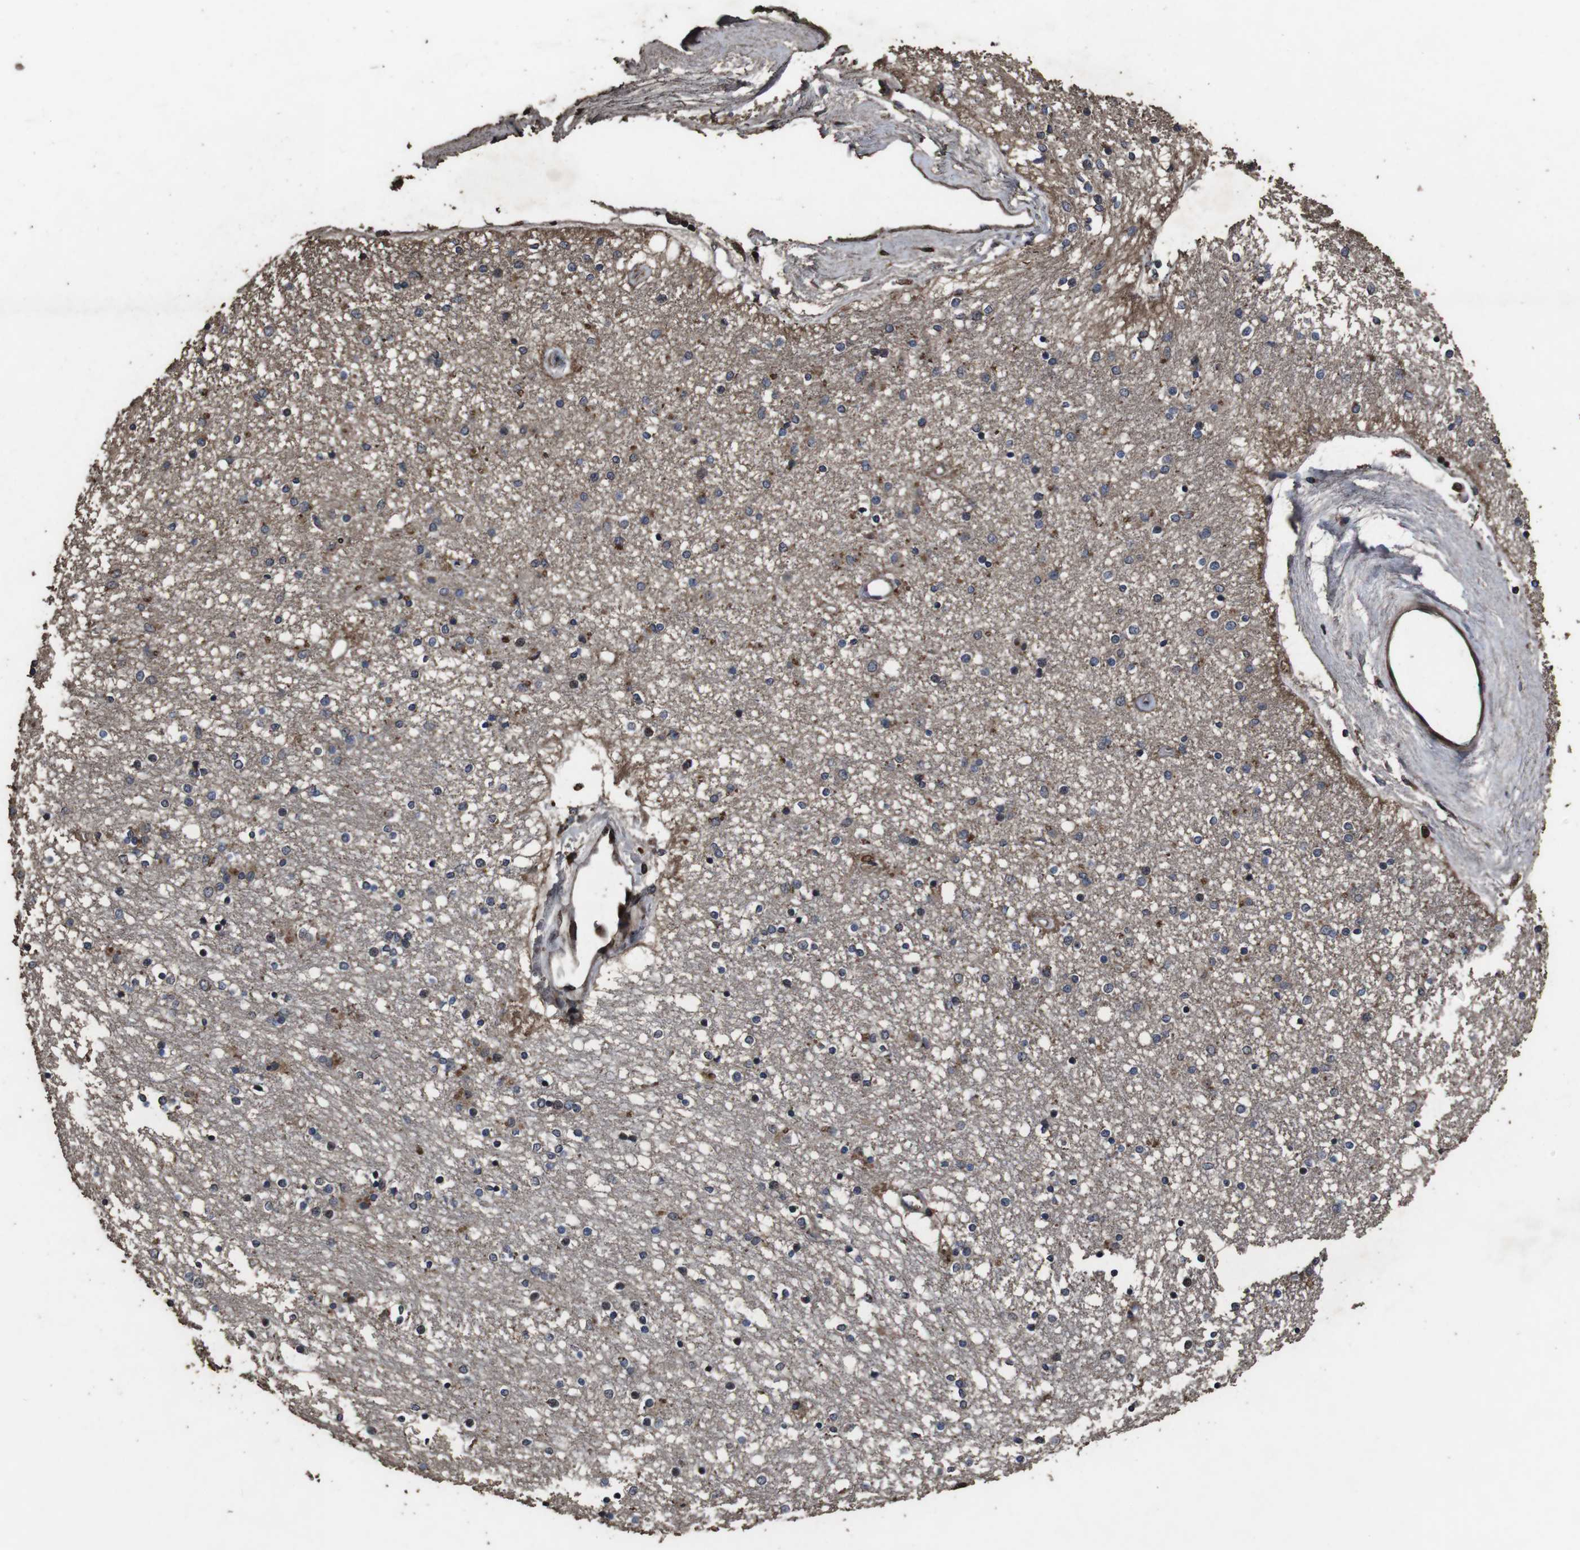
{"staining": {"intensity": "strong", "quantity": "25%-75%", "location": "nuclear"}, "tissue": "caudate", "cell_type": "Glial cells", "image_type": "normal", "snomed": [{"axis": "morphology", "description": "Normal tissue, NOS"}, {"axis": "topography", "description": "Lateral ventricle wall"}], "caption": "Glial cells show high levels of strong nuclear expression in about 25%-75% of cells in normal human caudate.", "gene": "SMYD3", "patient": {"sex": "female", "age": 54}}